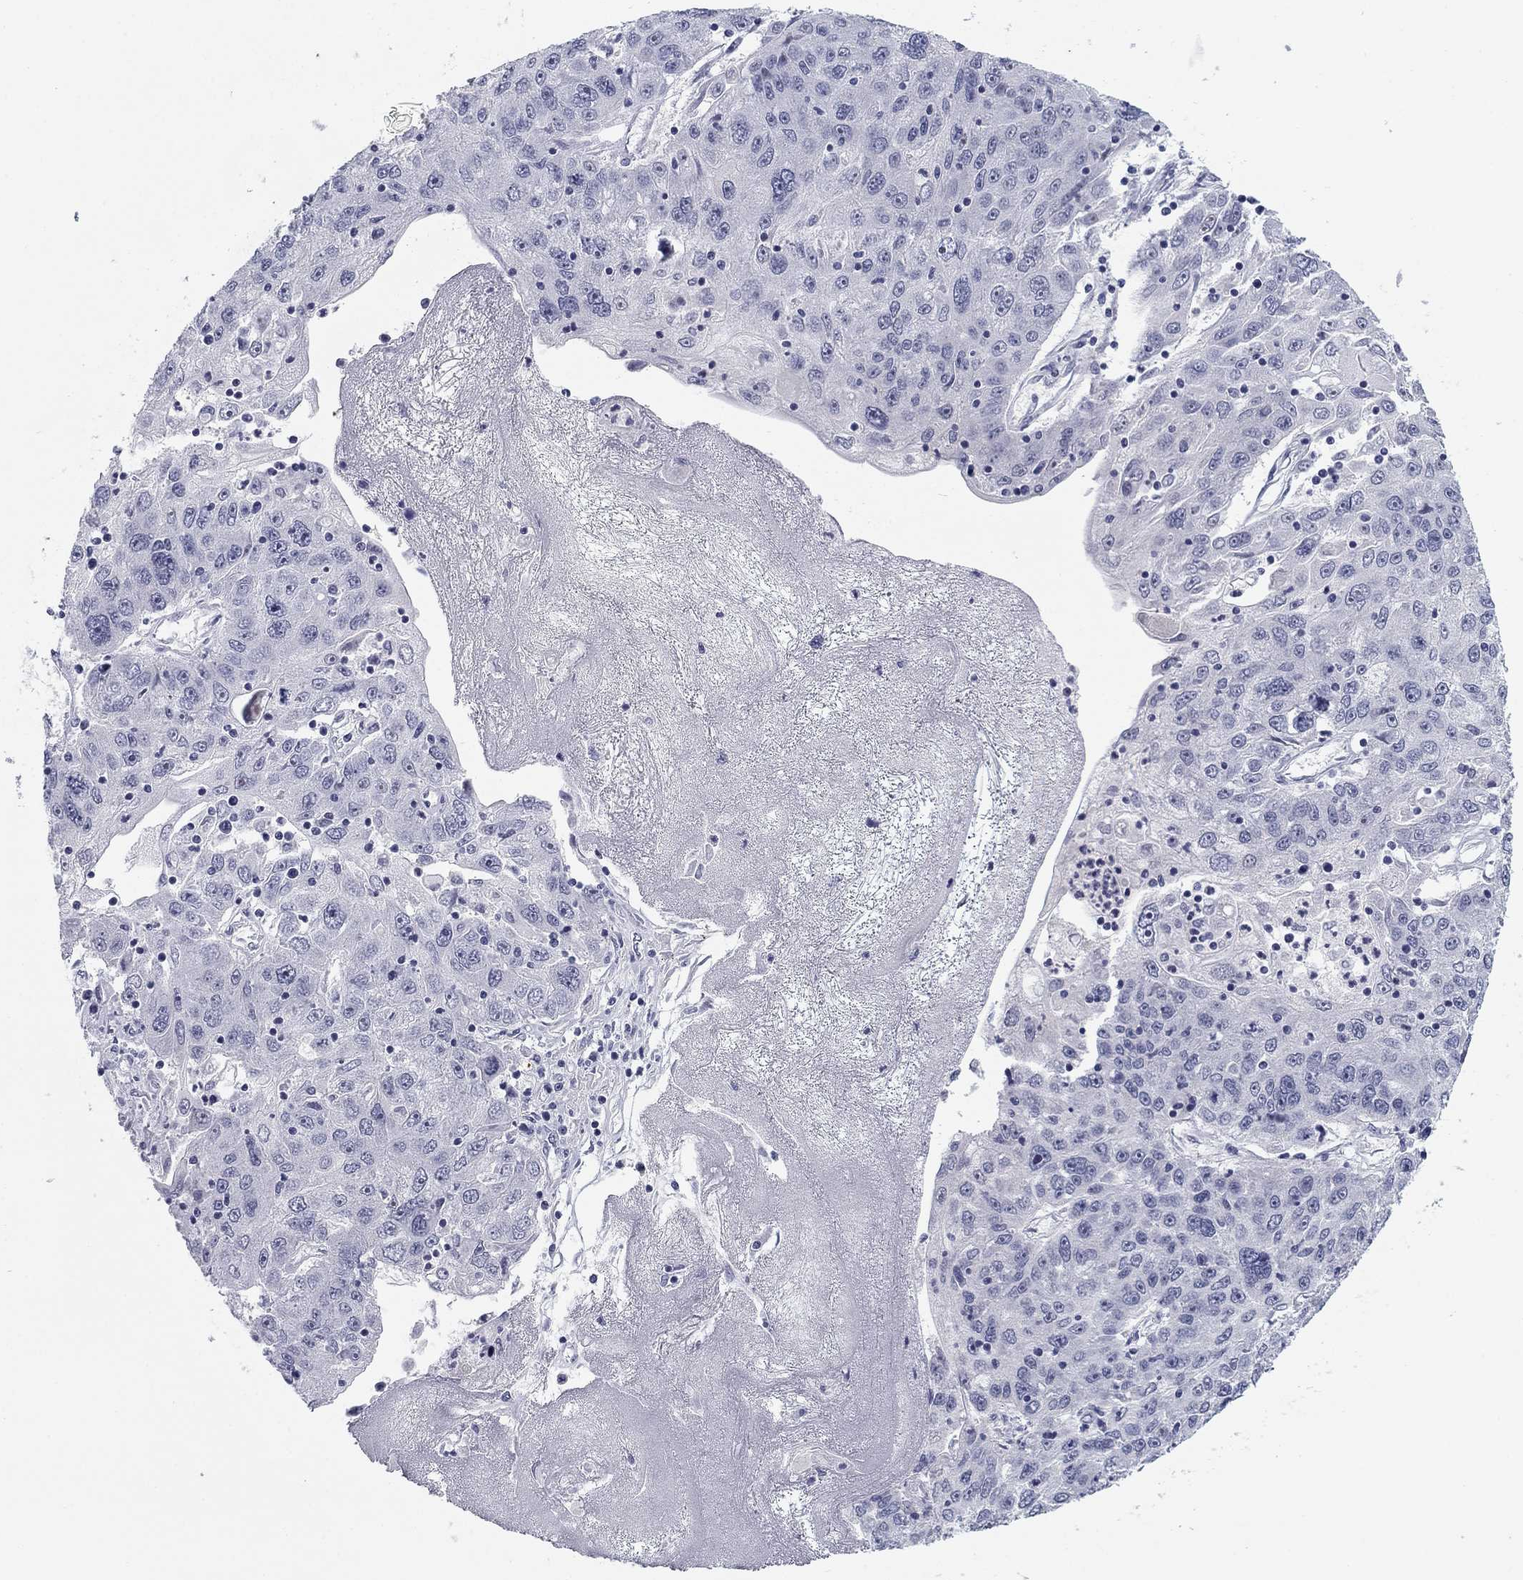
{"staining": {"intensity": "negative", "quantity": "none", "location": "none"}, "tissue": "stomach cancer", "cell_type": "Tumor cells", "image_type": "cancer", "snomed": [{"axis": "morphology", "description": "Adenocarcinoma, NOS"}, {"axis": "topography", "description": "Stomach"}], "caption": "A histopathology image of human stomach cancer is negative for staining in tumor cells. (Brightfield microscopy of DAB IHC at high magnification).", "gene": "PRPH", "patient": {"sex": "male", "age": 56}}